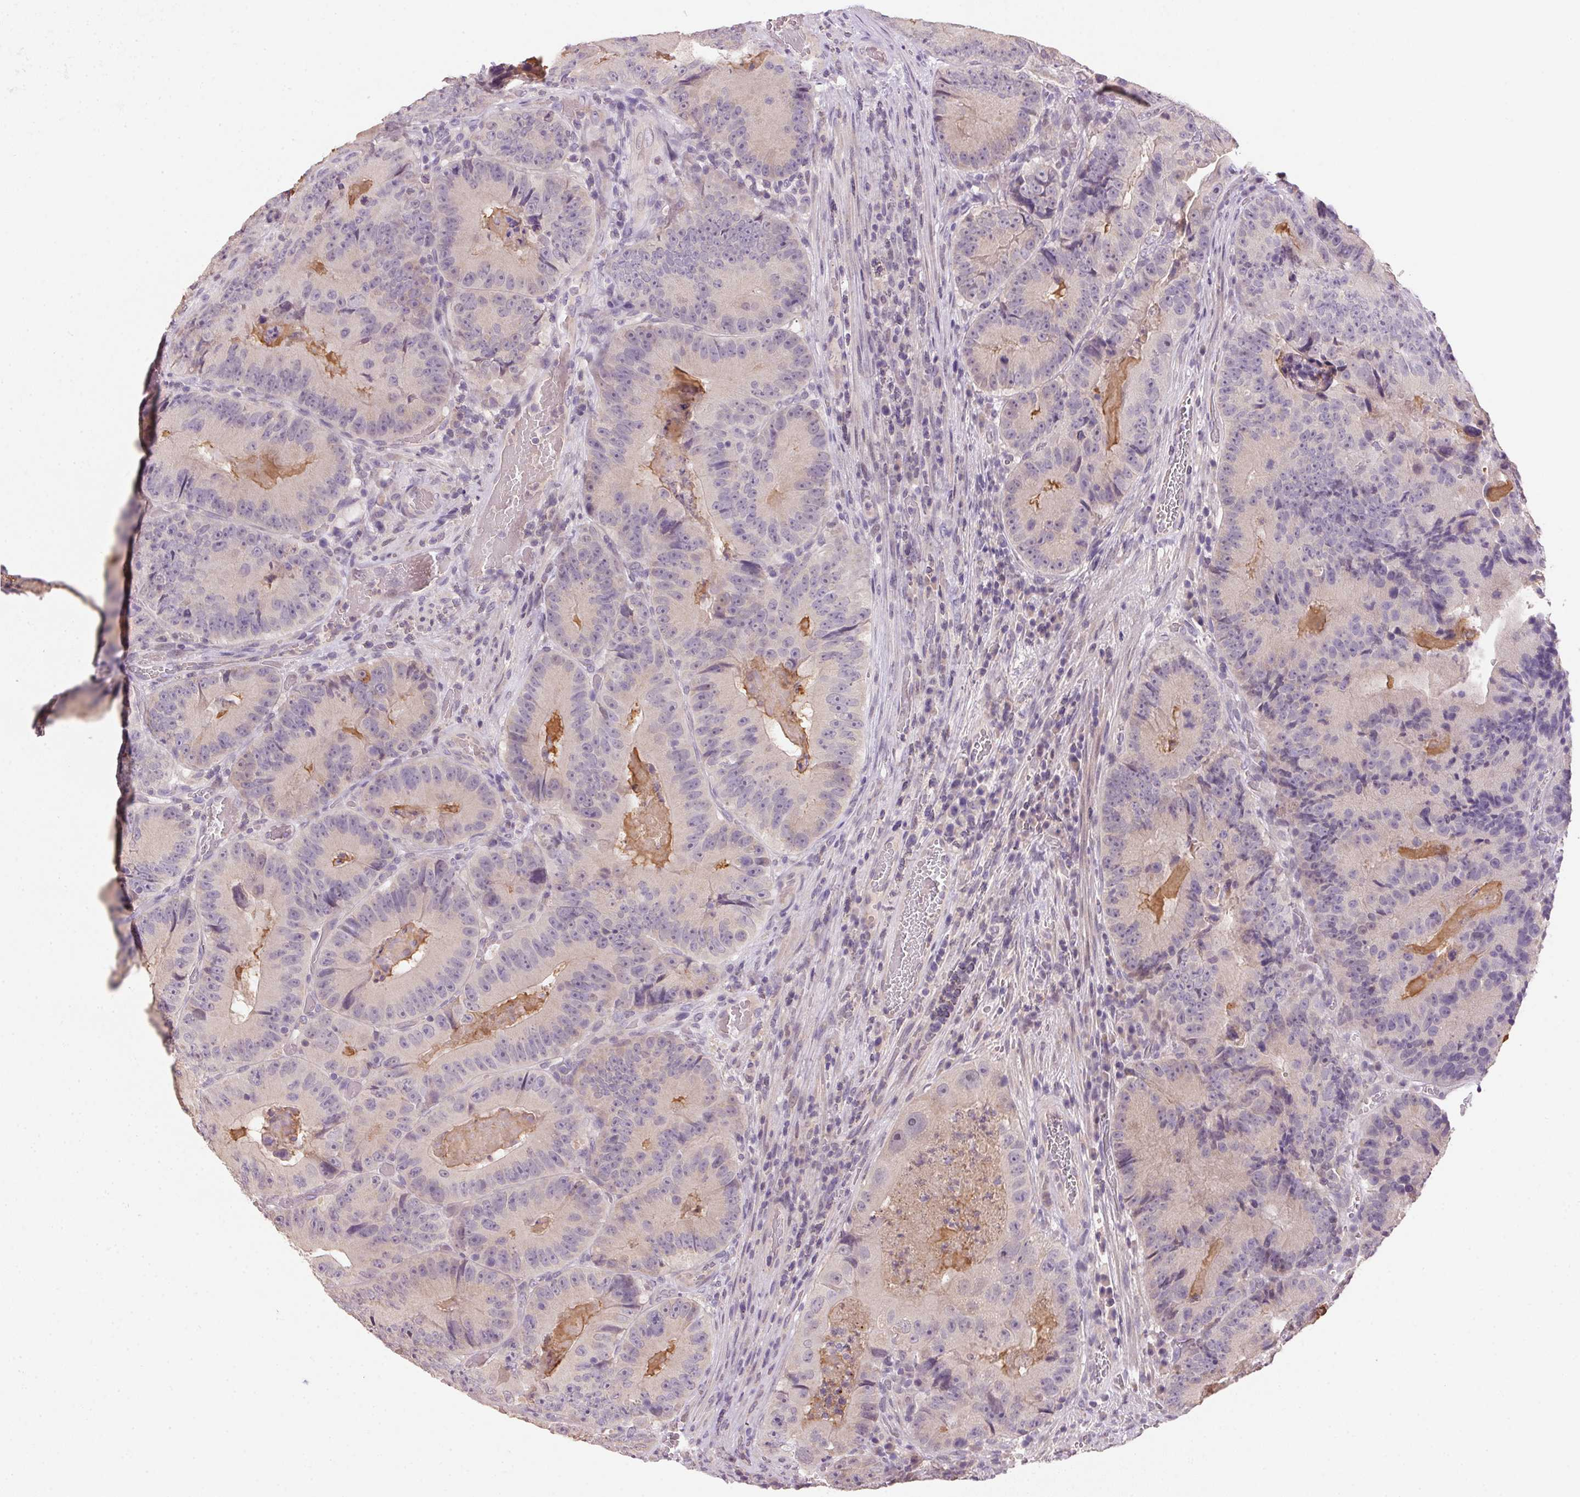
{"staining": {"intensity": "negative", "quantity": "none", "location": "none"}, "tissue": "colorectal cancer", "cell_type": "Tumor cells", "image_type": "cancer", "snomed": [{"axis": "morphology", "description": "Adenocarcinoma, NOS"}, {"axis": "topography", "description": "Colon"}], "caption": "DAB immunohistochemical staining of human colorectal adenocarcinoma demonstrates no significant positivity in tumor cells.", "gene": "ALDH8A1", "patient": {"sex": "female", "age": 86}}